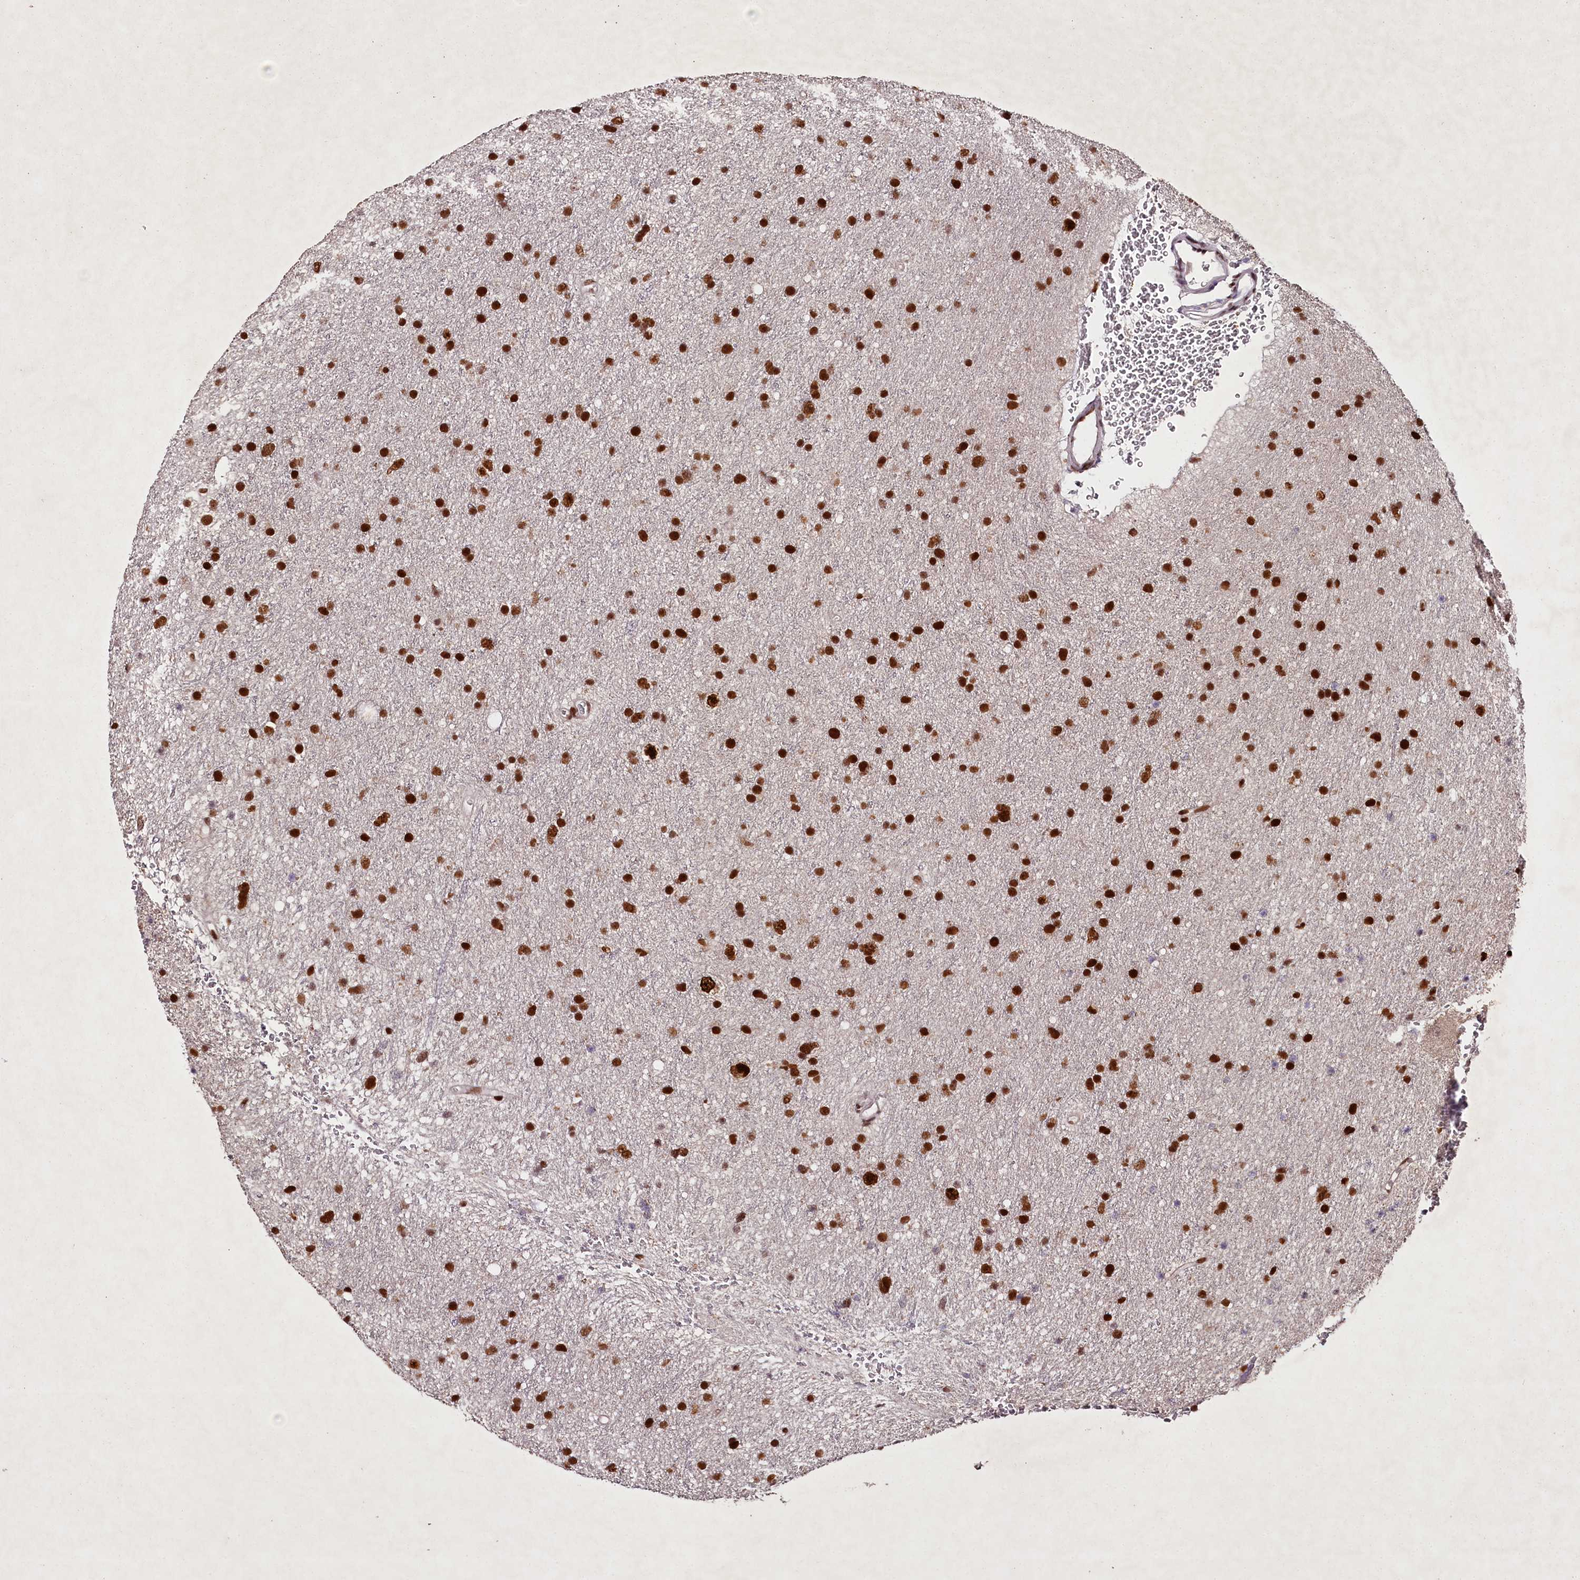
{"staining": {"intensity": "strong", "quantity": ">75%", "location": "nuclear"}, "tissue": "glioma", "cell_type": "Tumor cells", "image_type": "cancer", "snomed": [{"axis": "morphology", "description": "Glioma, malignant, Low grade"}, {"axis": "topography", "description": "Cerebral cortex"}], "caption": "IHC of human malignant glioma (low-grade) exhibits high levels of strong nuclear expression in about >75% of tumor cells.", "gene": "PSPC1", "patient": {"sex": "female", "age": 39}}